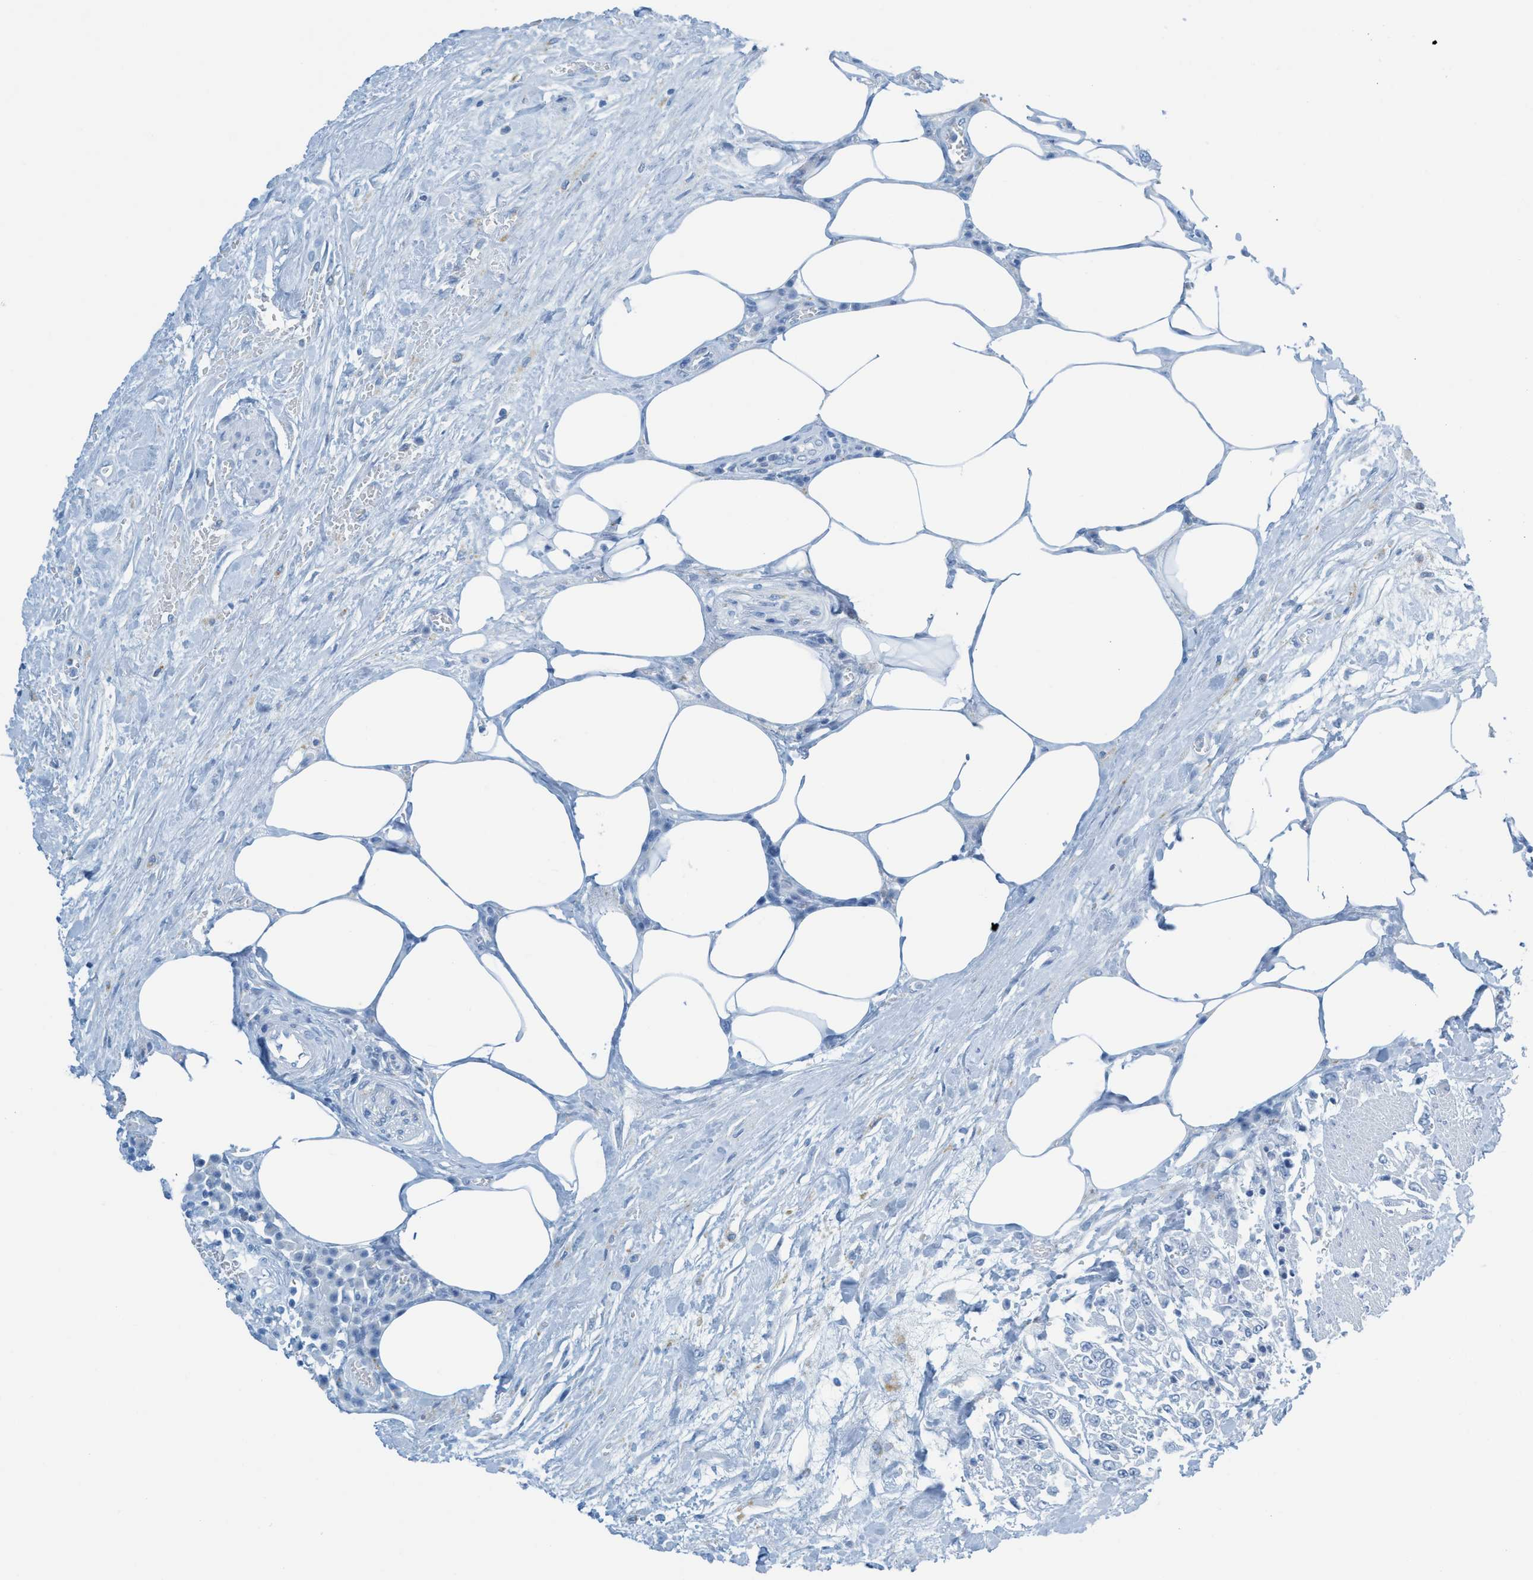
{"staining": {"intensity": "negative", "quantity": "none", "location": "none"}, "tissue": "urothelial cancer", "cell_type": "Tumor cells", "image_type": "cancer", "snomed": [{"axis": "morphology", "description": "Urothelial carcinoma, High grade"}, {"axis": "topography", "description": "Urinary bladder"}], "caption": "Protein analysis of urothelial carcinoma (high-grade) reveals no significant positivity in tumor cells.", "gene": "C21orf62", "patient": {"sex": "male", "age": 46}}